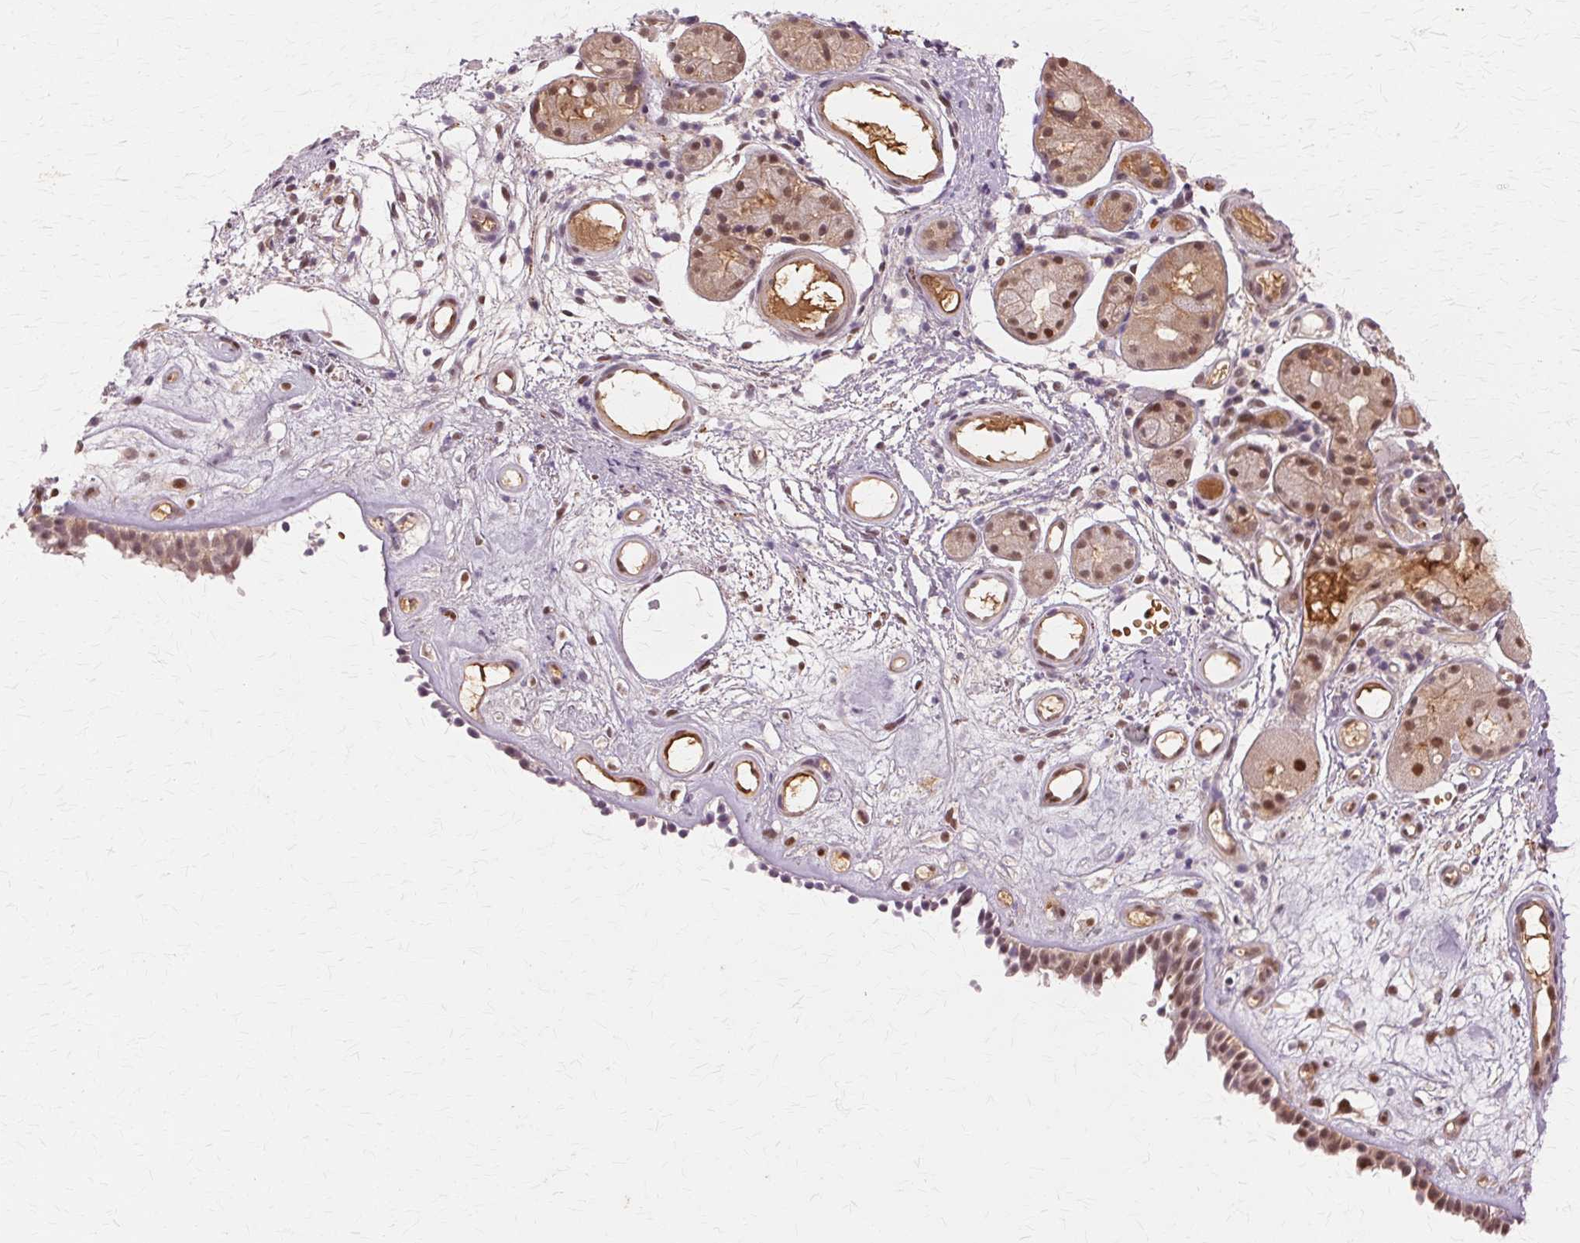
{"staining": {"intensity": "moderate", "quantity": ">75%", "location": "nuclear"}, "tissue": "nasopharynx", "cell_type": "Respiratory epithelial cells", "image_type": "normal", "snomed": [{"axis": "morphology", "description": "Normal tissue, NOS"}, {"axis": "morphology", "description": "Inflammation, NOS"}, {"axis": "topography", "description": "Nasopharynx"}], "caption": "Moderate nuclear expression for a protein is present in about >75% of respiratory epithelial cells of normal nasopharynx using IHC.", "gene": "PRMT5", "patient": {"sex": "male", "age": 54}}